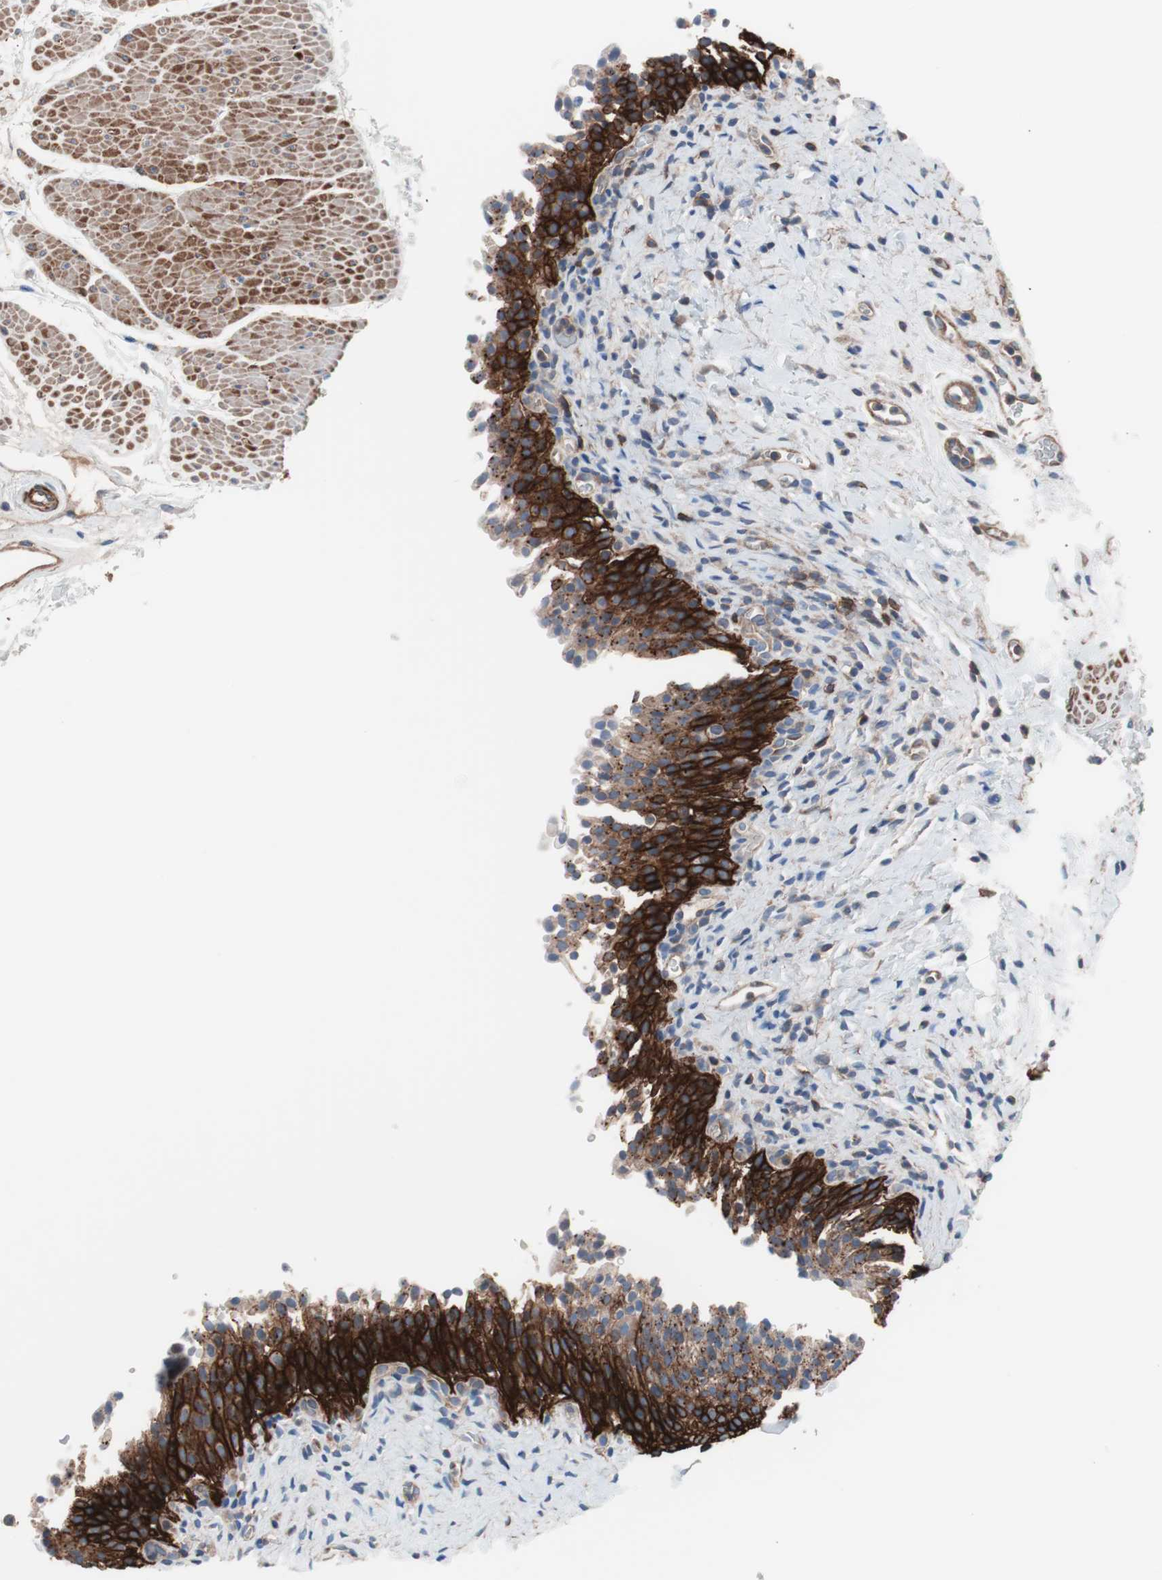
{"staining": {"intensity": "strong", "quantity": ">75%", "location": "cytoplasmic/membranous"}, "tissue": "urinary bladder", "cell_type": "Urothelial cells", "image_type": "normal", "snomed": [{"axis": "morphology", "description": "Normal tissue, NOS"}, {"axis": "topography", "description": "Urinary bladder"}], "caption": "Strong cytoplasmic/membranous expression is appreciated in approximately >75% of urothelial cells in benign urinary bladder.", "gene": "GPR160", "patient": {"sex": "male", "age": 51}}